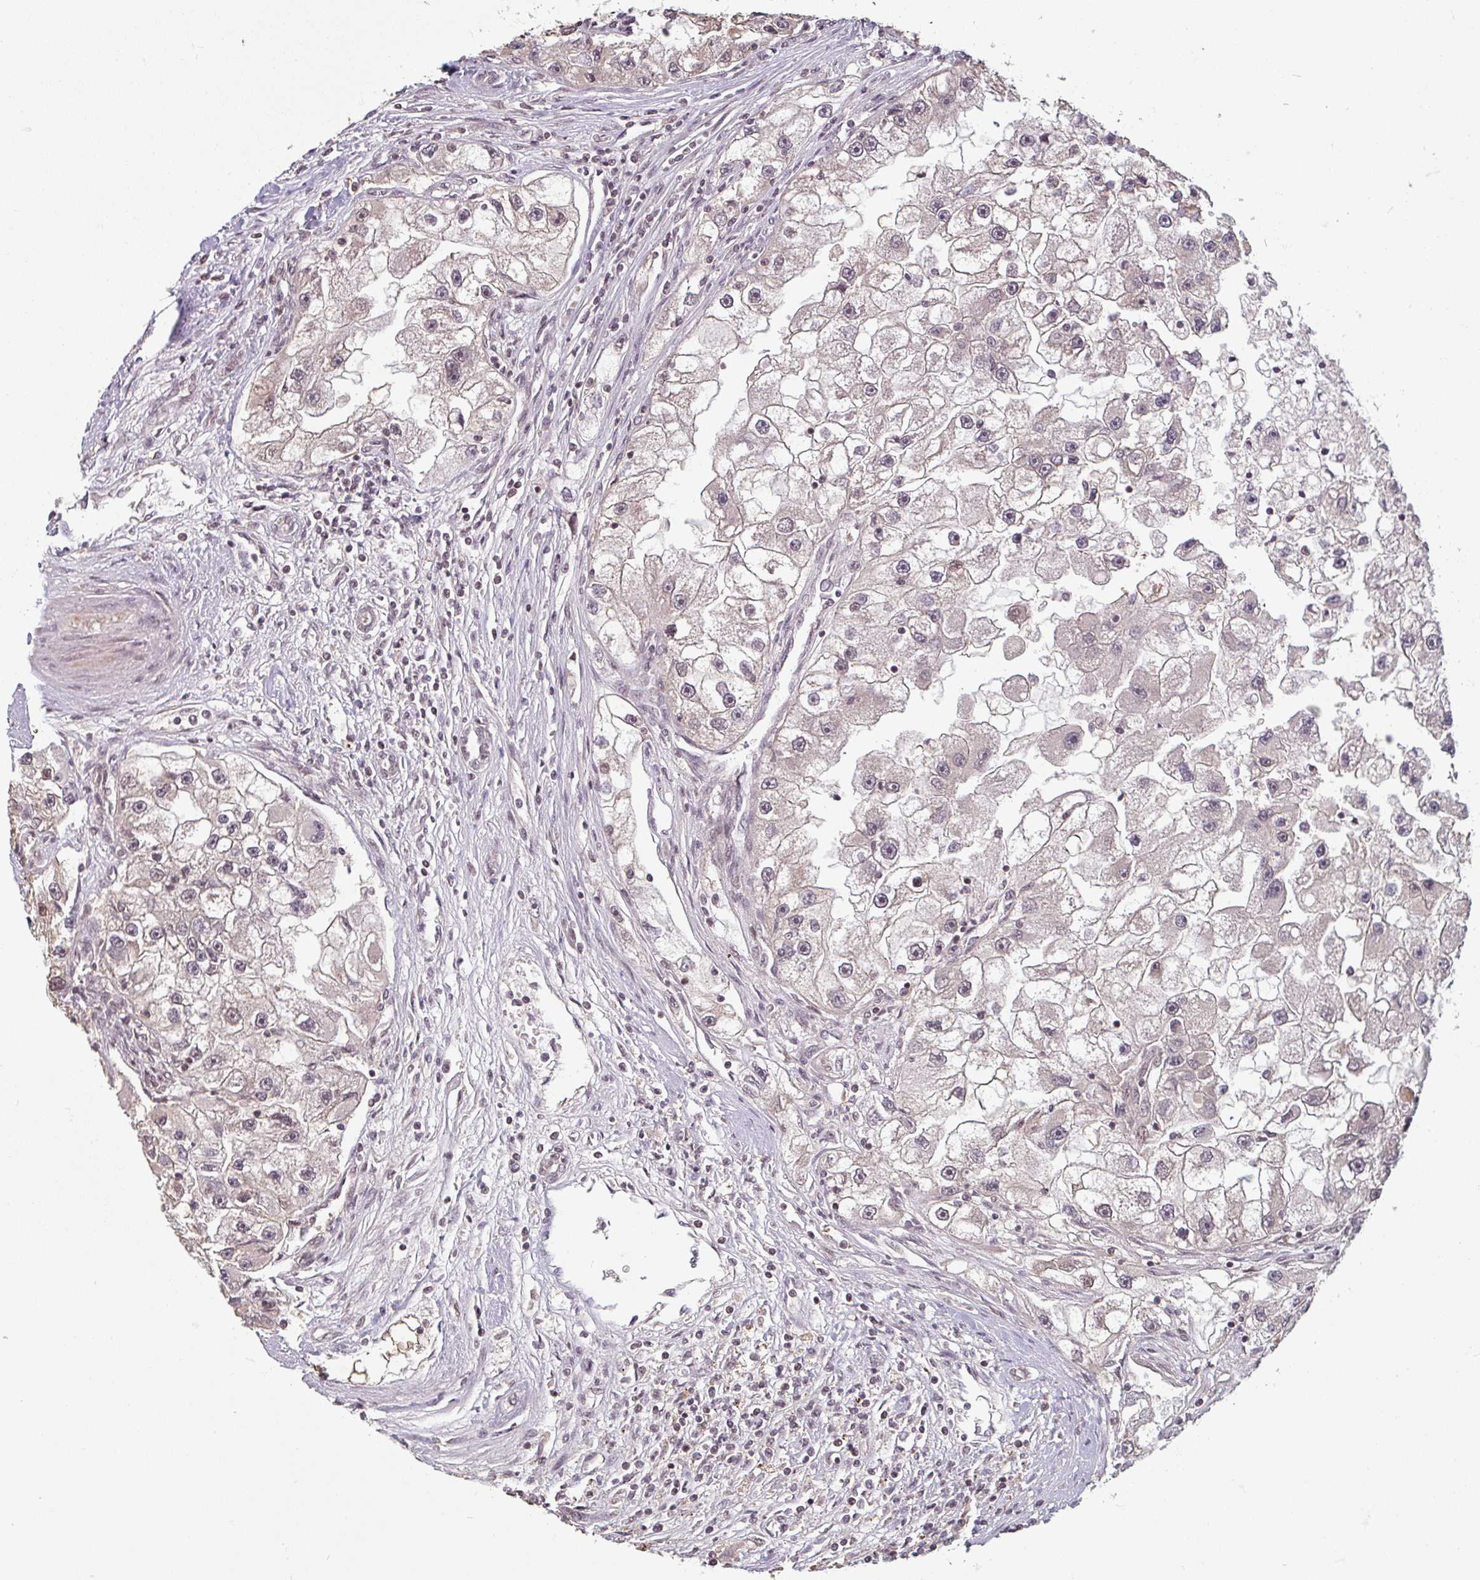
{"staining": {"intensity": "weak", "quantity": ">75%", "location": "nuclear"}, "tissue": "renal cancer", "cell_type": "Tumor cells", "image_type": "cancer", "snomed": [{"axis": "morphology", "description": "Adenocarcinoma, NOS"}, {"axis": "topography", "description": "Kidney"}], "caption": "DAB (3,3'-diaminobenzidine) immunohistochemical staining of human adenocarcinoma (renal) reveals weak nuclear protein expression in approximately >75% of tumor cells. (DAB IHC, brown staining for protein, blue staining for nuclei).", "gene": "DR1", "patient": {"sex": "male", "age": 63}}